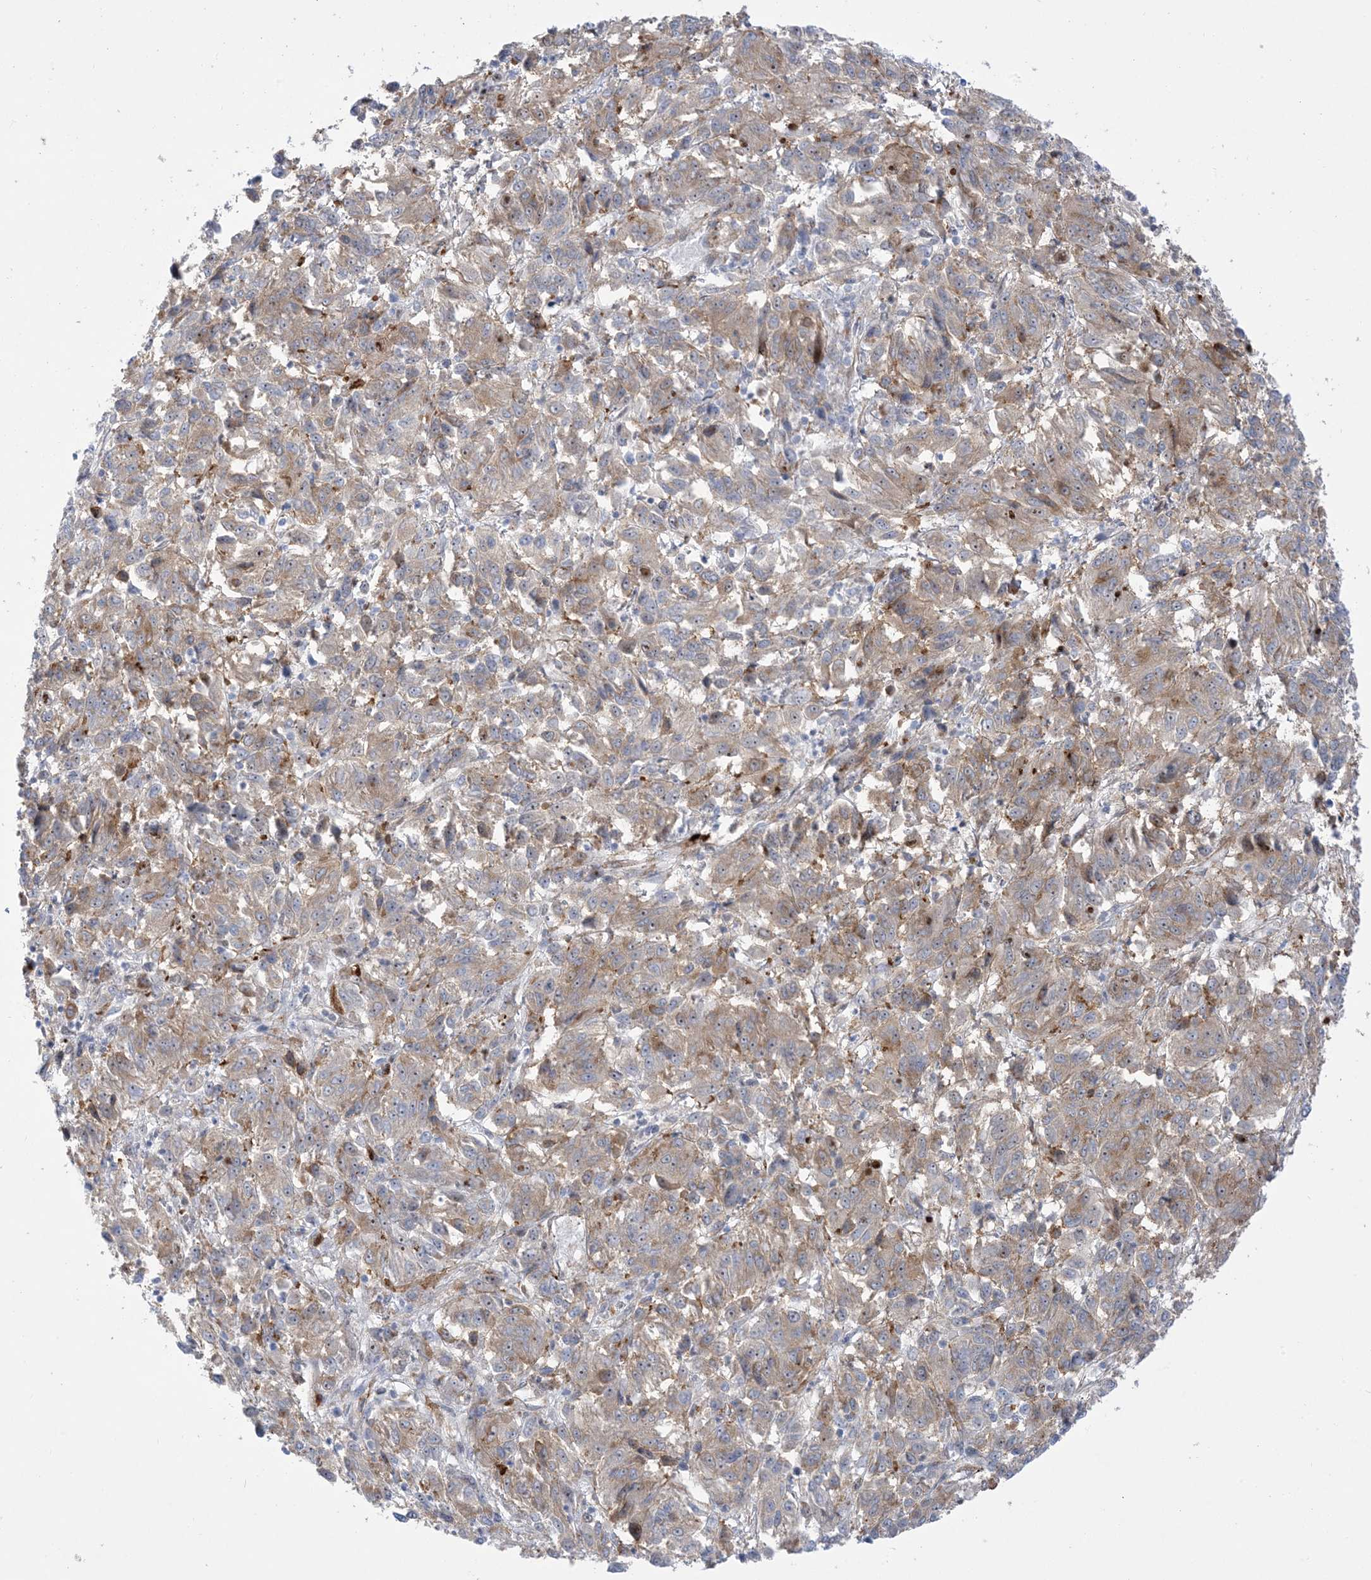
{"staining": {"intensity": "moderate", "quantity": "25%-75%", "location": "cytoplasmic/membranous"}, "tissue": "melanoma", "cell_type": "Tumor cells", "image_type": "cancer", "snomed": [{"axis": "morphology", "description": "Malignant melanoma, Metastatic site"}, {"axis": "topography", "description": "Lung"}], "caption": "IHC staining of melanoma, which displays medium levels of moderate cytoplasmic/membranous positivity in about 25%-75% of tumor cells indicating moderate cytoplasmic/membranous protein staining. The staining was performed using DAB (brown) for protein detection and nuclei were counterstained in hematoxylin (blue).", "gene": "MARS2", "patient": {"sex": "male", "age": 64}}